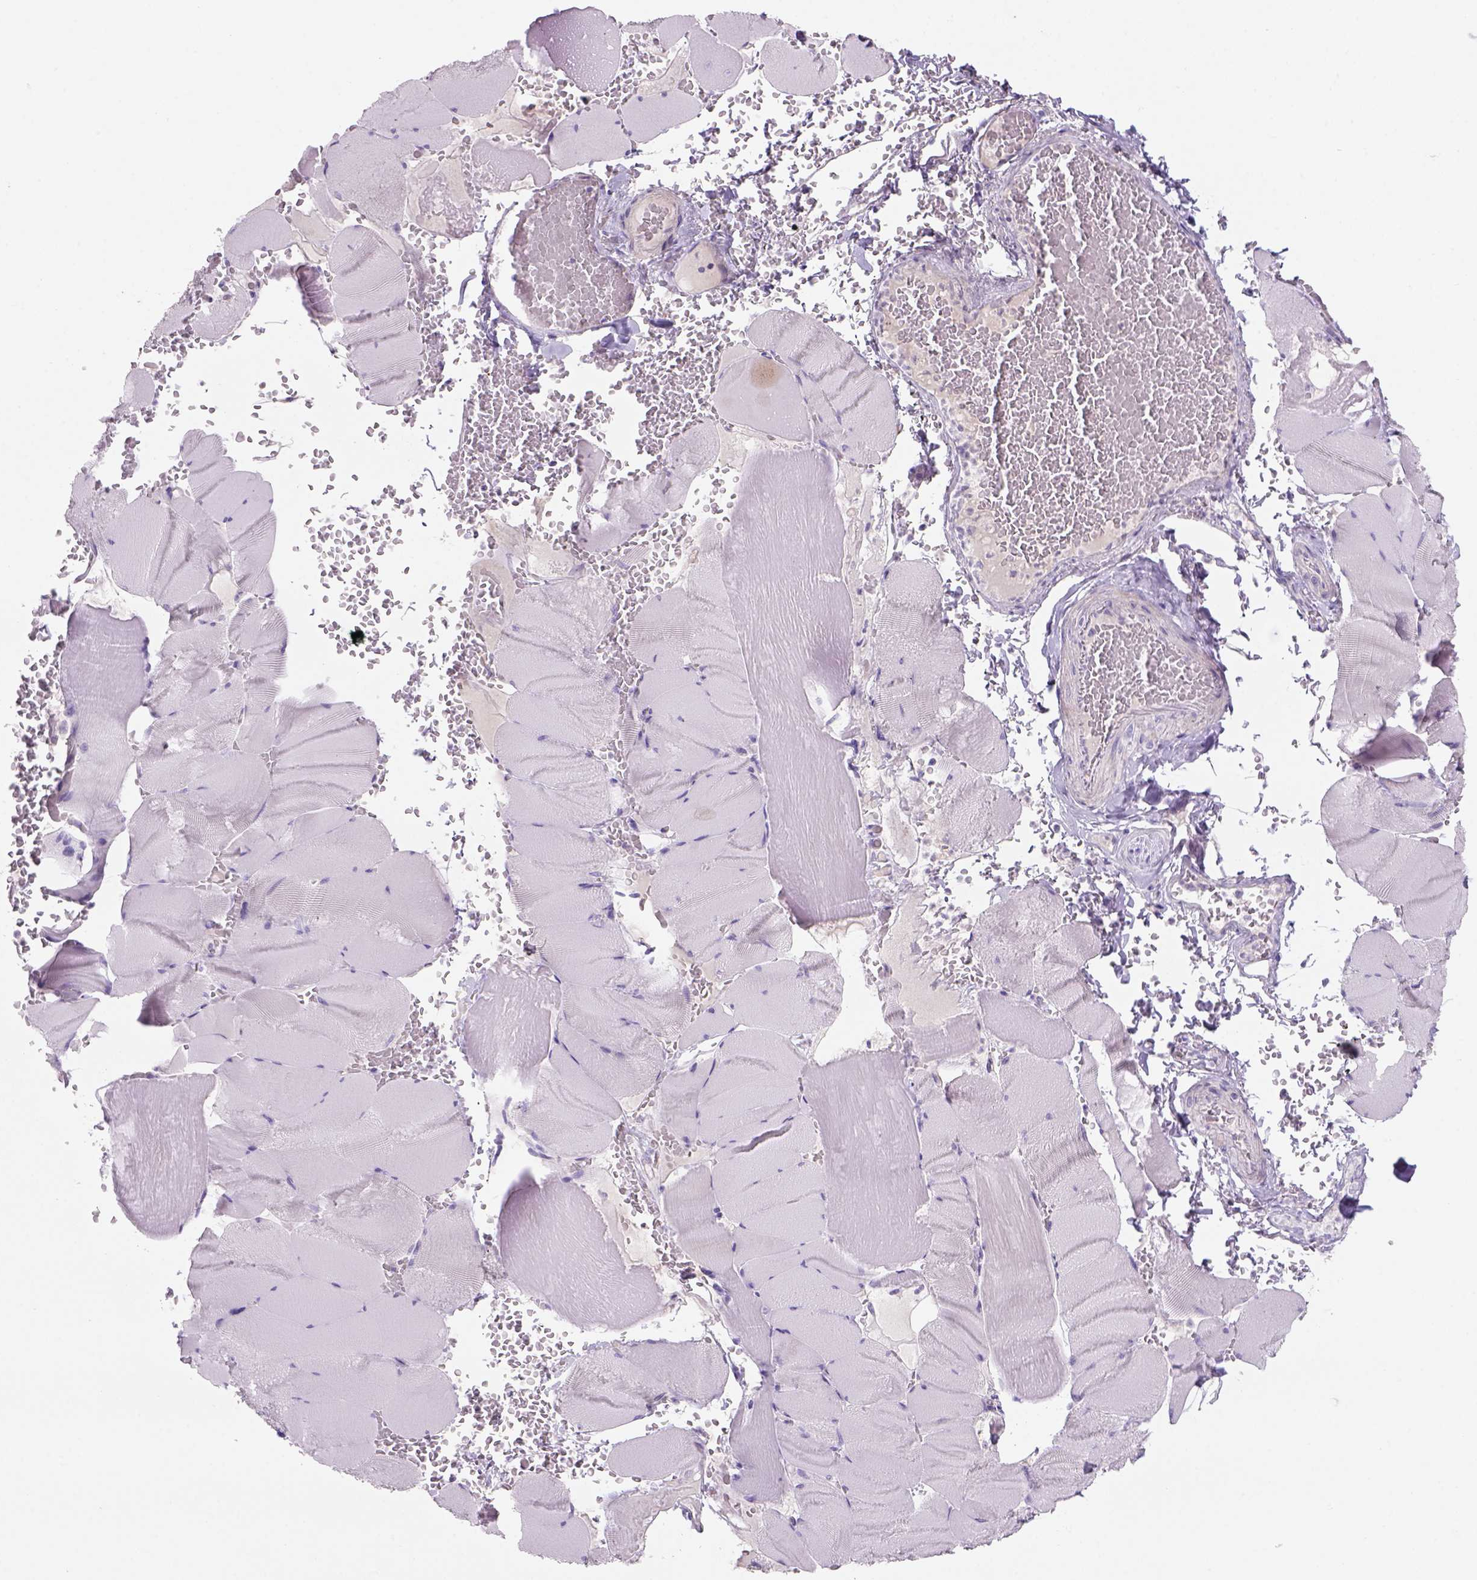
{"staining": {"intensity": "negative", "quantity": "none", "location": "none"}, "tissue": "skeletal muscle", "cell_type": "Myocytes", "image_type": "normal", "snomed": [{"axis": "morphology", "description": "Normal tissue, NOS"}, {"axis": "topography", "description": "Skeletal muscle"}], "caption": "Immunohistochemical staining of unremarkable skeletal muscle shows no significant positivity in myocytes.", "gene": "TENM4", "patient": {"sex": "male", "age": 56}}